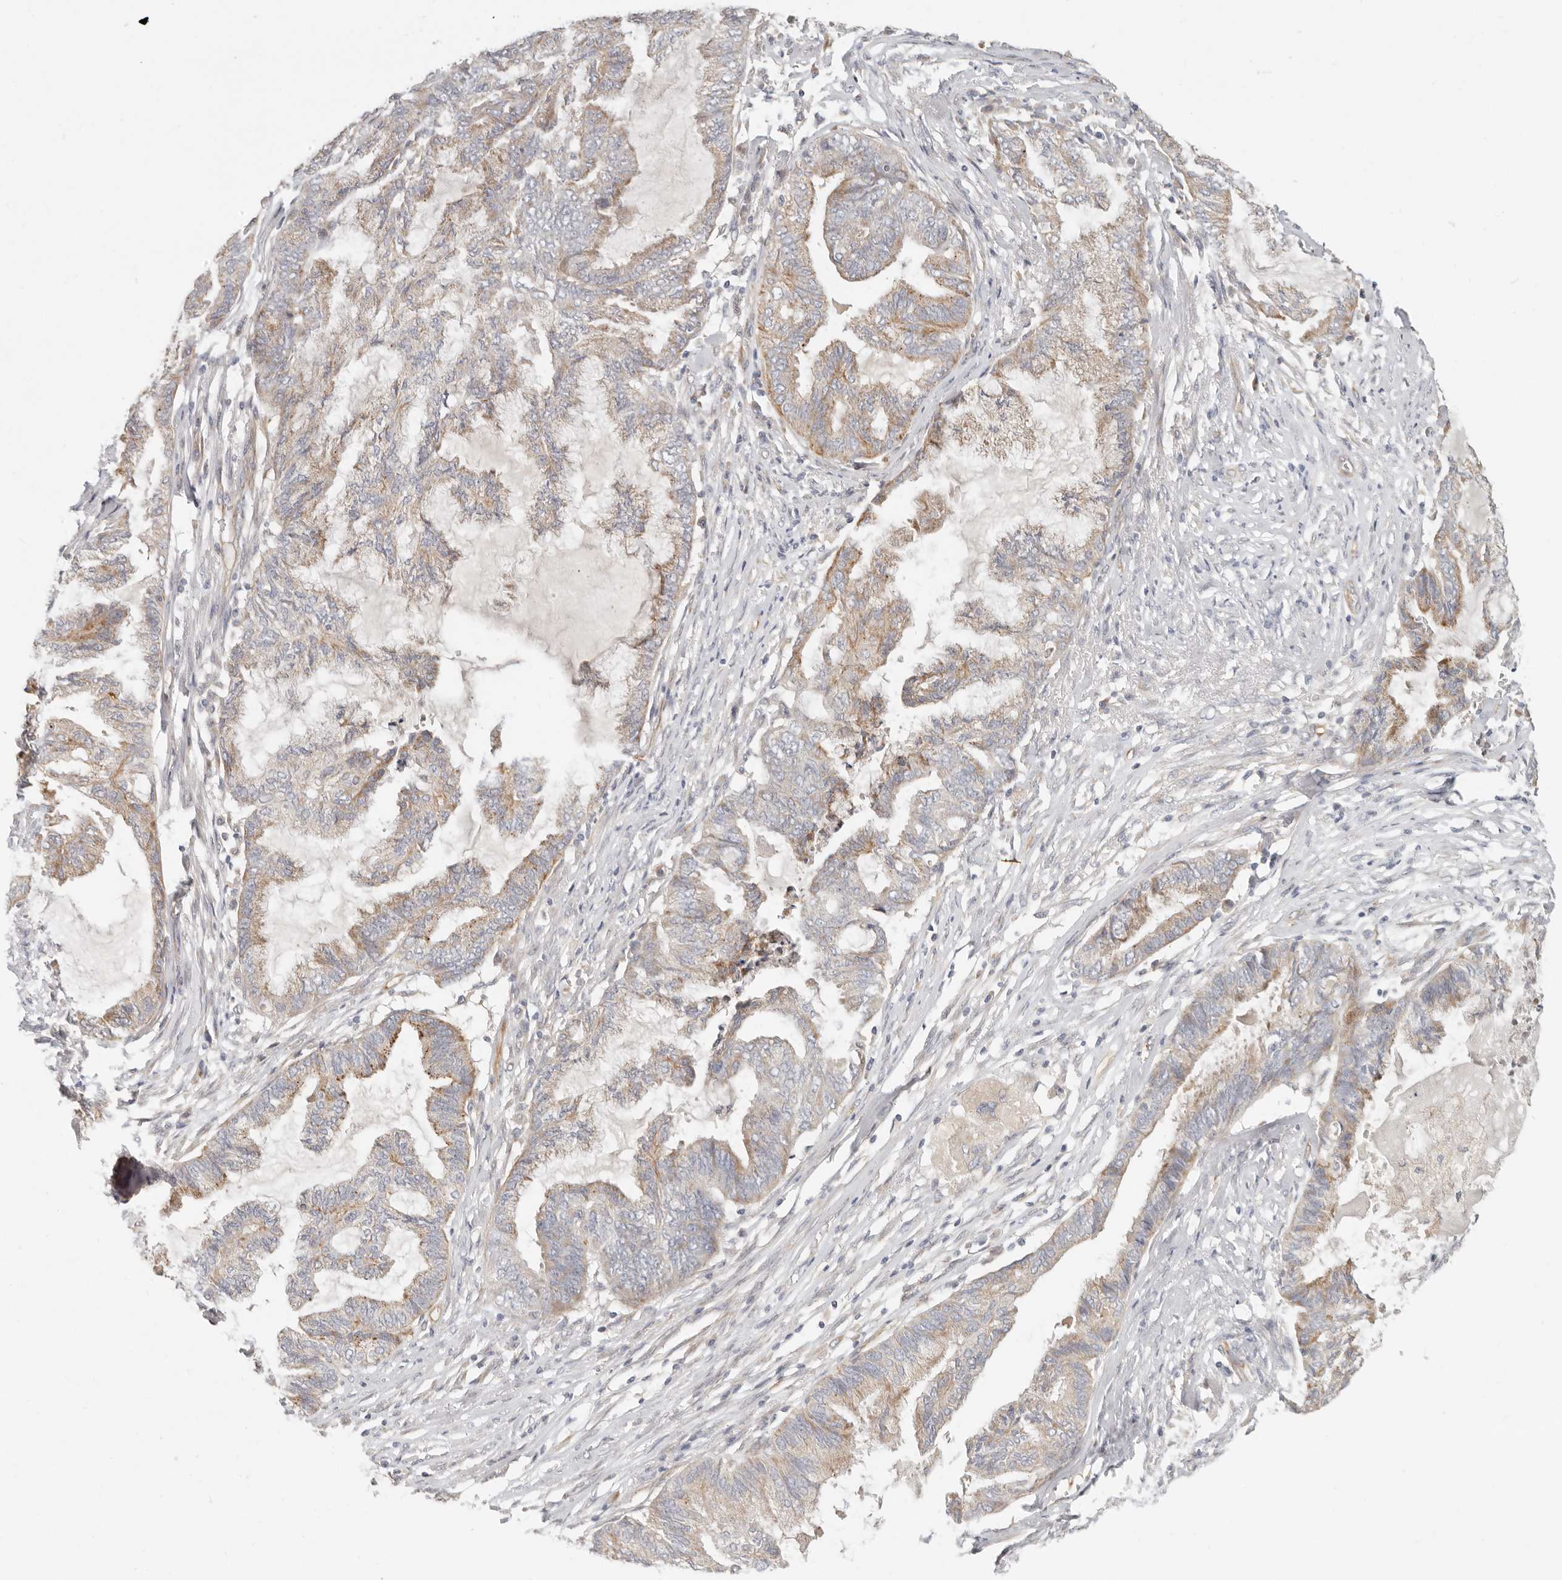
{"staining": {"intensity": "weak", "quantity": "25%-75%", "location": "cytoplasmic/membranous"}, "tissue": "endometrial cancer", "cell_type": "Tumor cells", "image_type": "cancer", "snomed": [{"axis": "morphology", "description": "Adenocarcinoma, NOS"}, {"axis": "topography", "description": "Endometrium"}], "caption": "Protein expression by immunohistochemistry demonstrates weak cytoplasmic/membranous staining in approximately 25%-75% of tumor cells in endometrial adenocarcinoma. (IHC, brightfield microscopy, high magnification).", "gene": "SPRING1", "patient": {"sex": "female", "age": 86}}